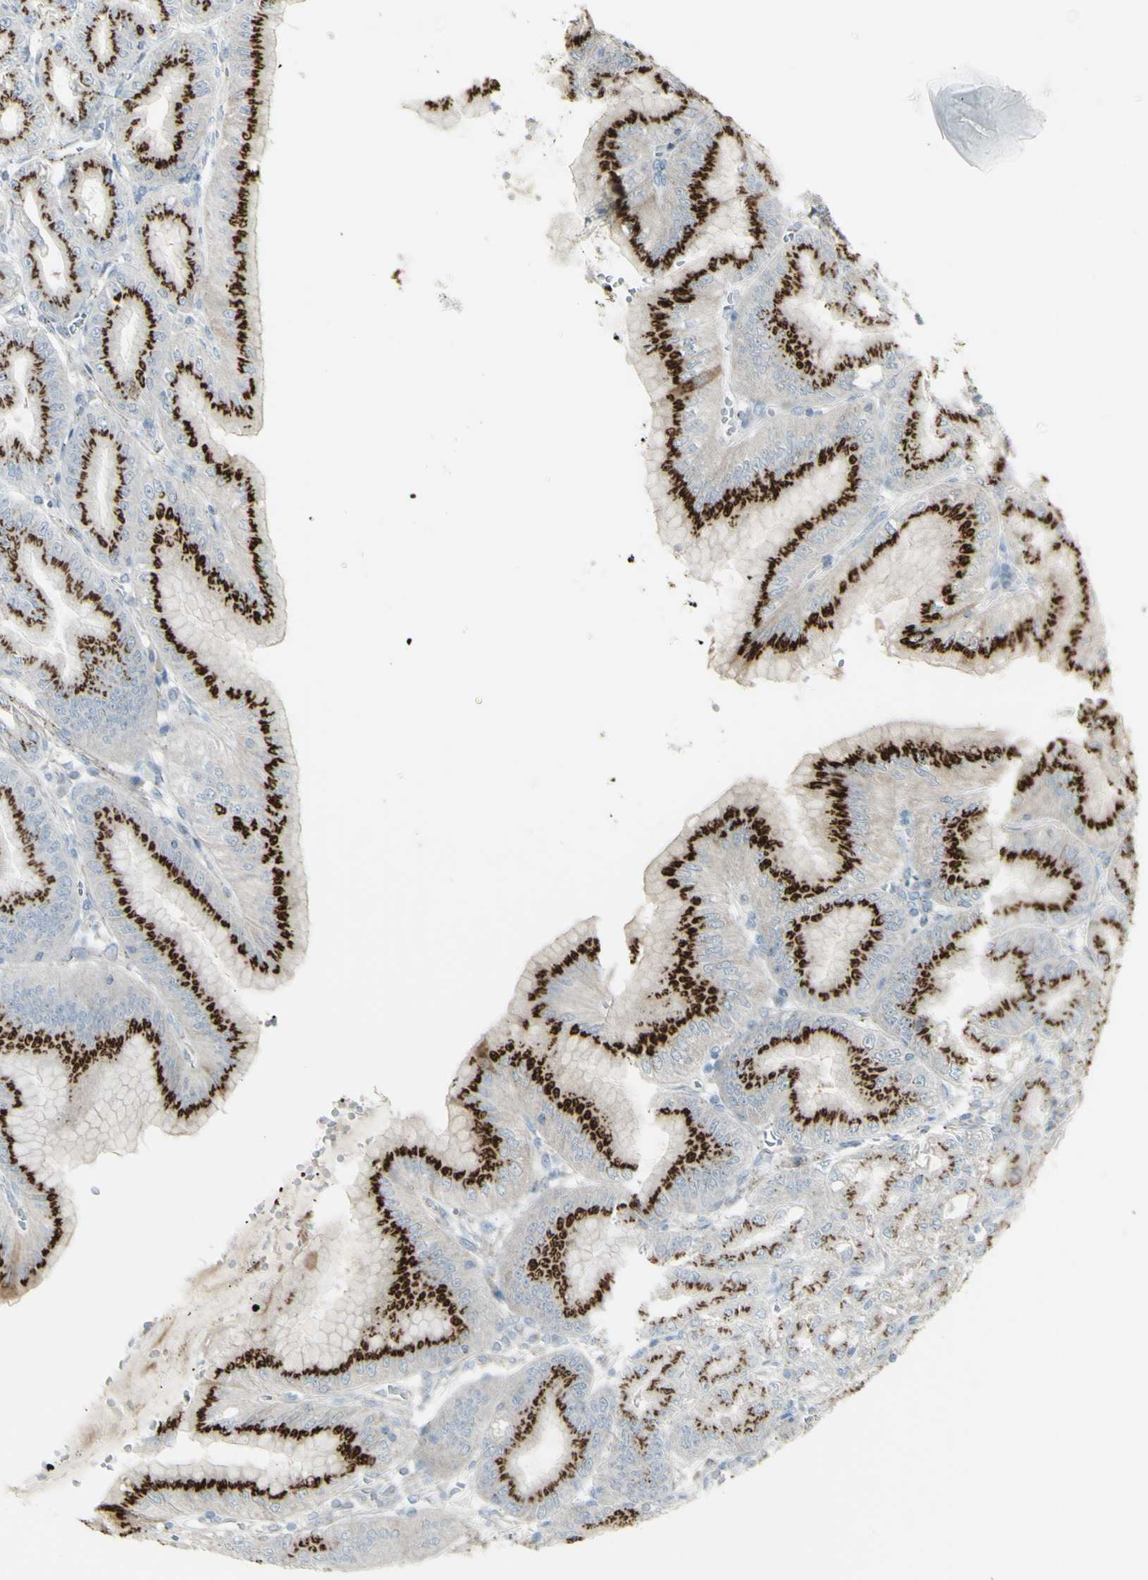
{"staining": {"intensity": "strong", "quantity": "25%-75%", "location": "cytoplasmic/membranous"}, "tissue": "stomach", "cell_type": "Glandular cells", "image_type": "normal", "snomed": [{"axis": "morphology", "description": "Normal tissue, NOS"}, {"axis": "topography", "description": "Stomach, lower"}], "caption": "The image exhibits immunohistochemical staining of normal stomach. There is strong cytoplasmic/membranous staining is seen in approximately 25%-75% of glandular cells.", "gene": "GALNT6", "patient": {"sex": "male", "age": 71}}